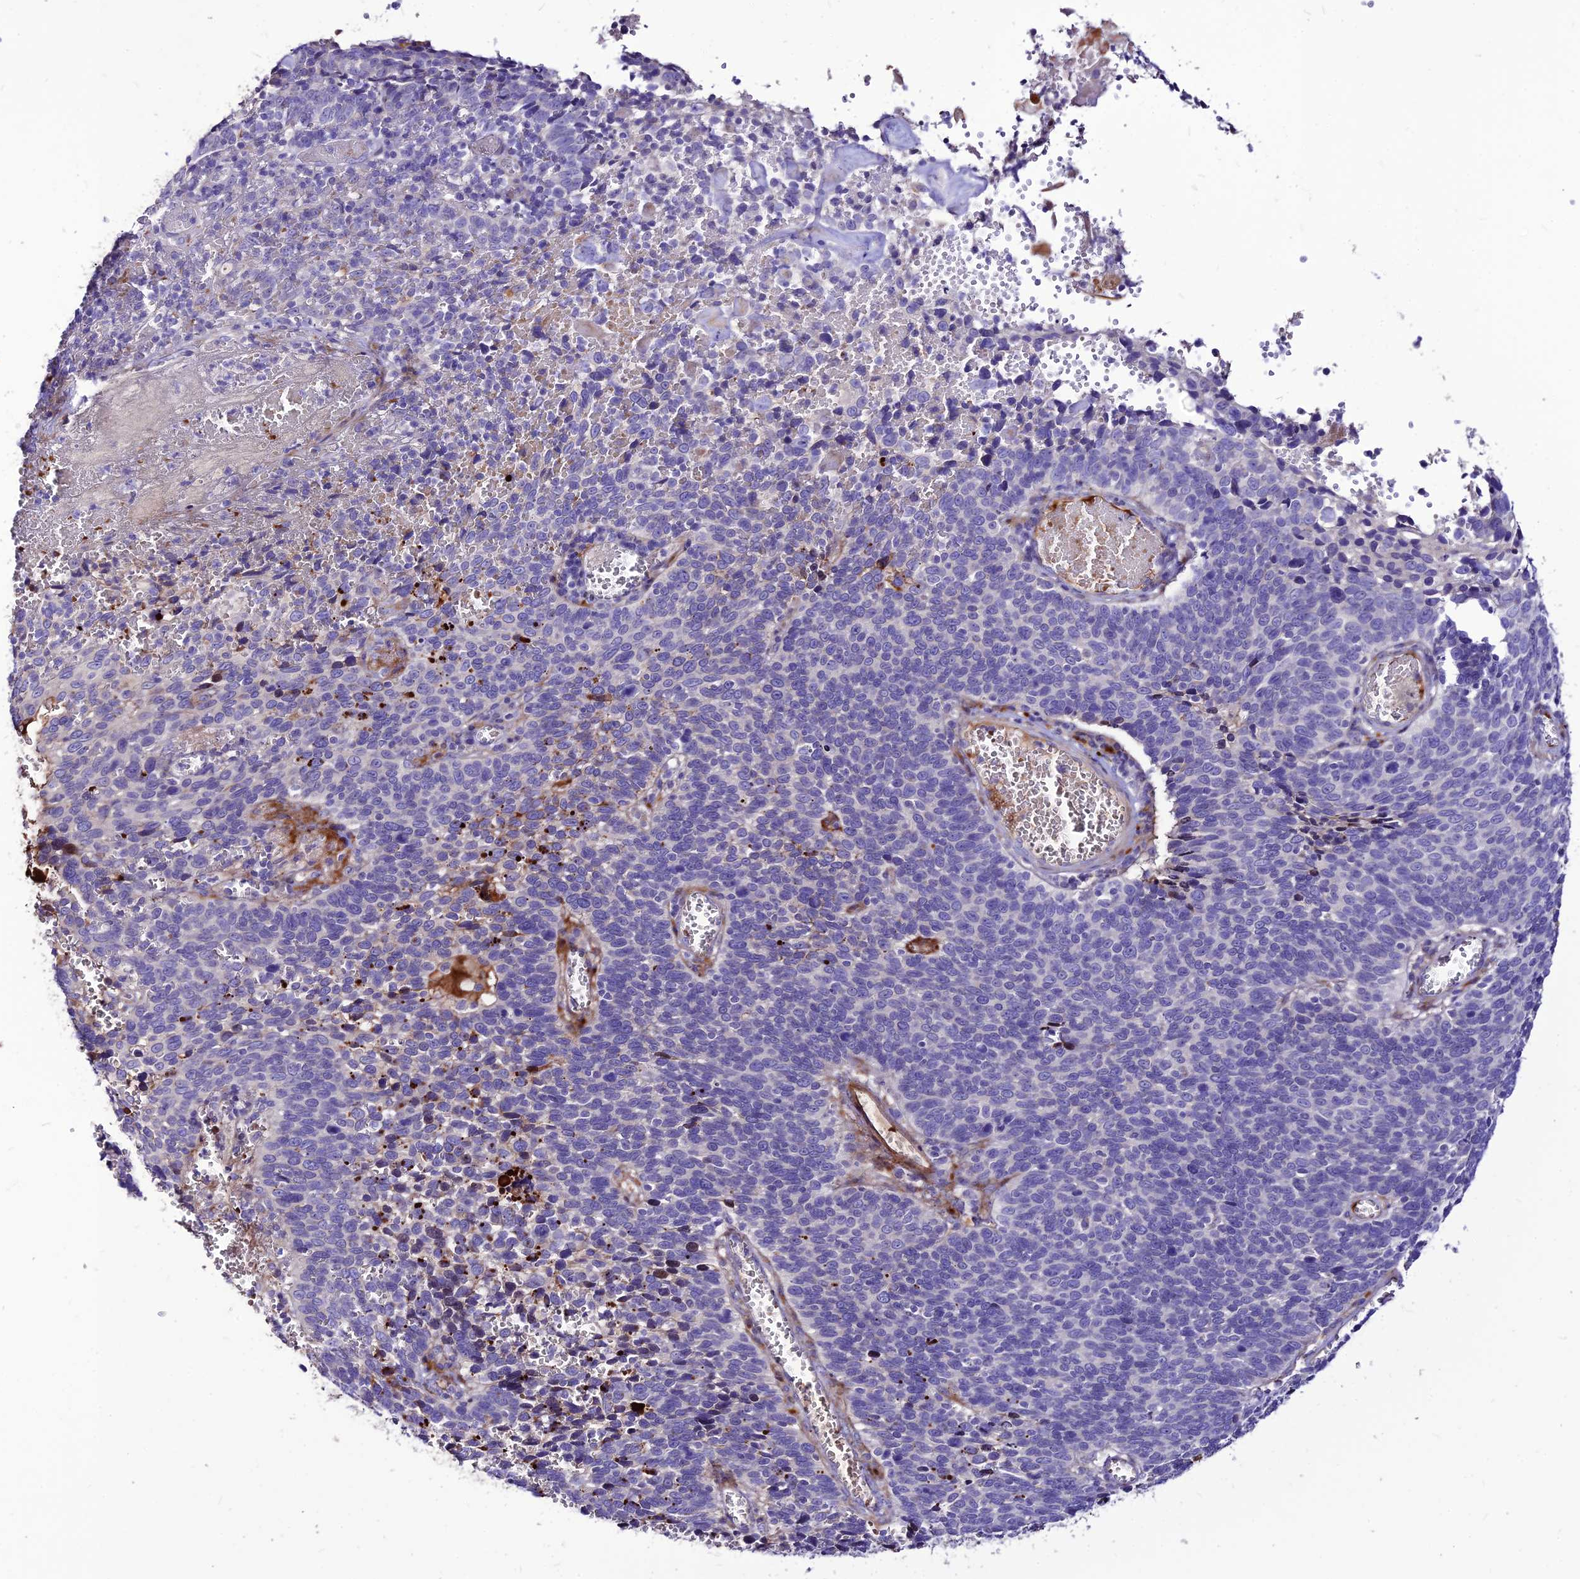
{"staining": {"intensity": "negative", "quantity": "none", "location": "none"}, "tissue": "cervical cancer", "cell_type": "Tumor cells", "image_type": "cancer", "snomed": [{"axis": "morphology", "description": "Squamous cell carcinoma, NOS"}, {"axis": "topography", "description": "Cervix"}], "caption": "The immunohistochemistry (IHC) micrograph has no significant staining in tumor cells of cervical cancer (squamous cell carcinoma) tissue.", "gene": "RIMOC1", "patient": {"sex": "female", "age": 39}}